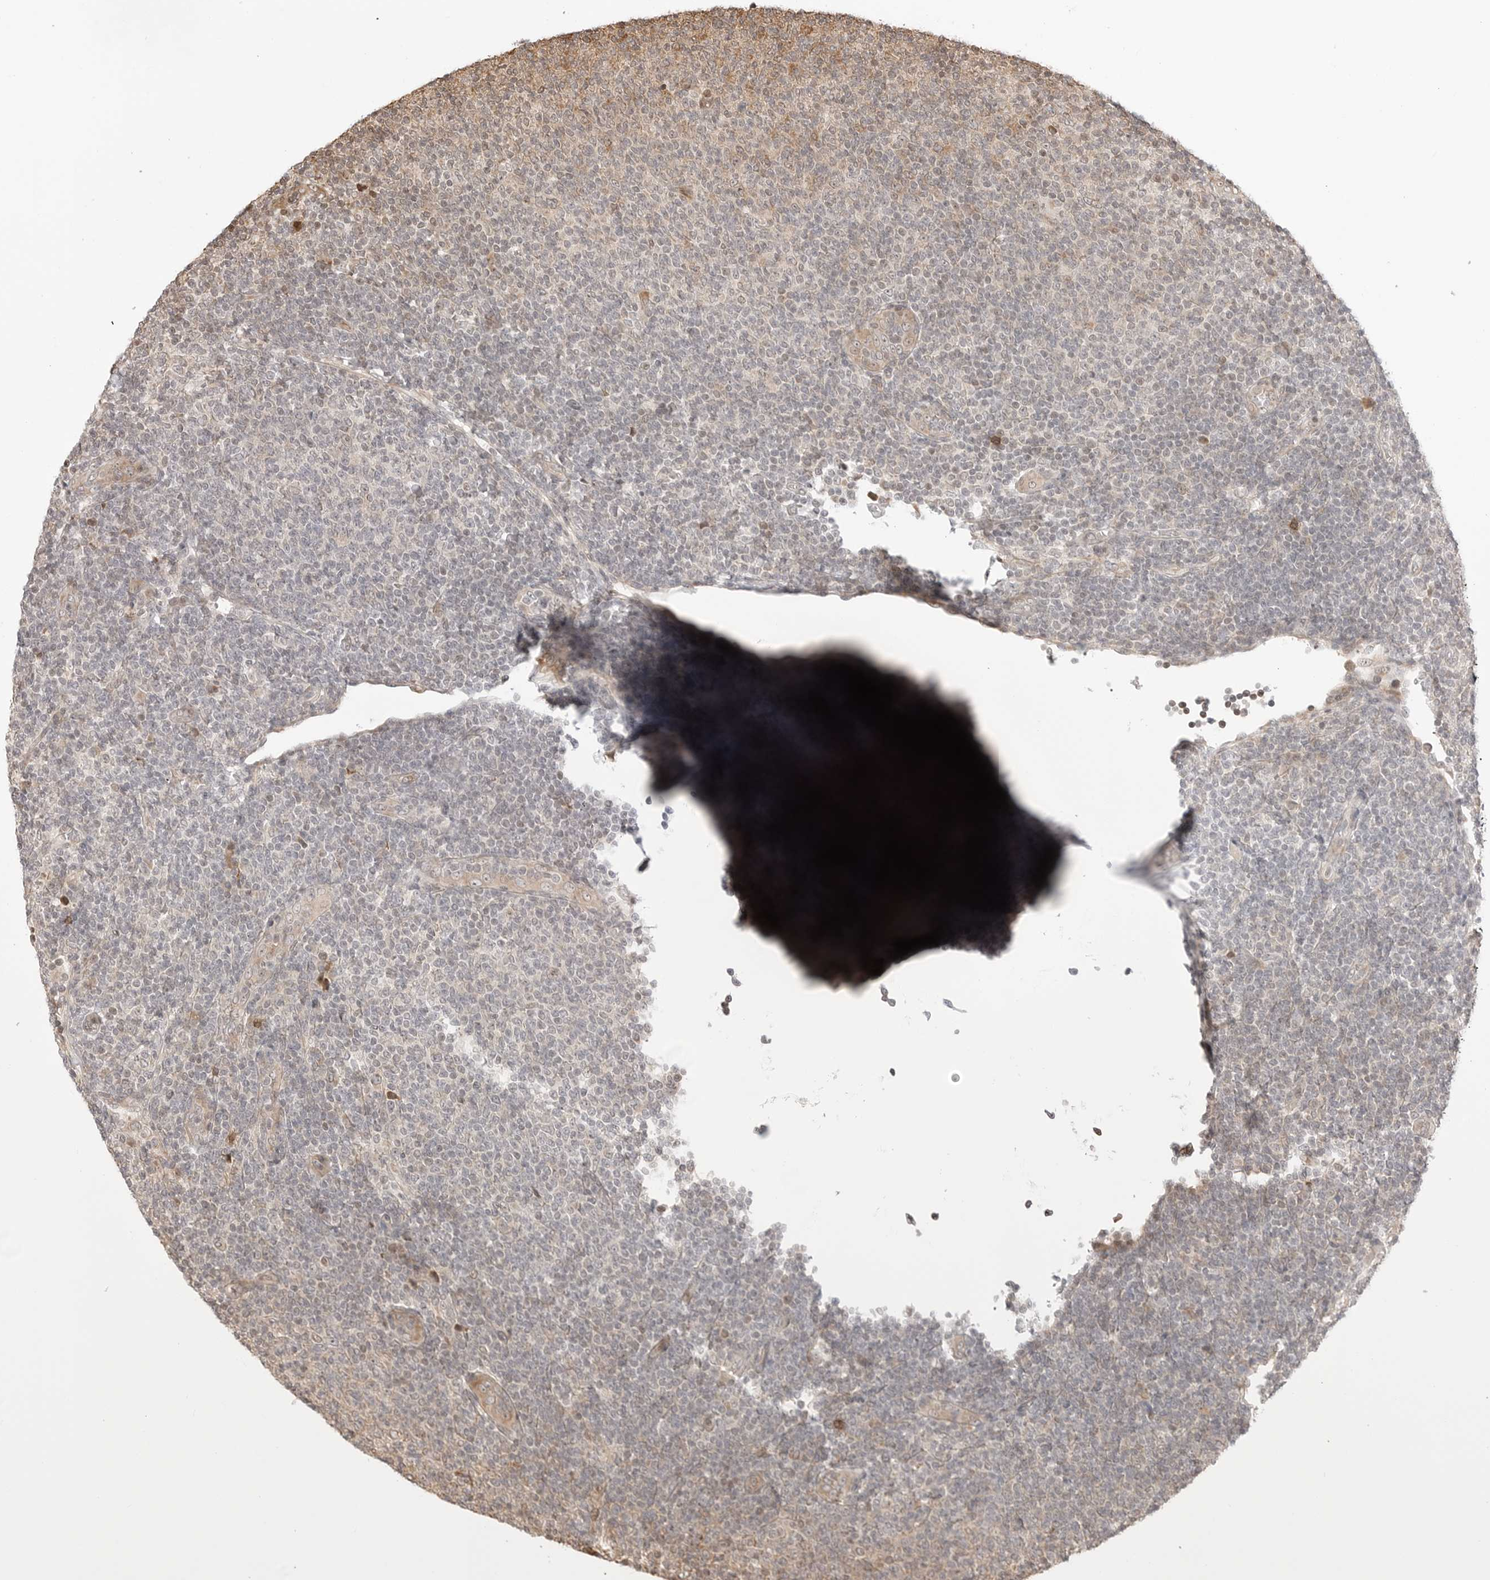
{"staining": {"intensity": "negative", "quantity": "none", "location": "none"}, "tissue": "lymphoma", "cell_type": "Tumor cells", "image_type": "cancer", "snomed": [{"axis": "morphology", "description": "Malignant lymphoma, non-Hodgkin's type, Low grade"}, {"axis": "topography", "description": "Lymph node"}], "caption": "IHC image of lymphoma stained for a protein (brown), which demonstrates no staining in tumor cells.", "gene": "FKBP14", "patient": {"sex": "male", "age": 66}}